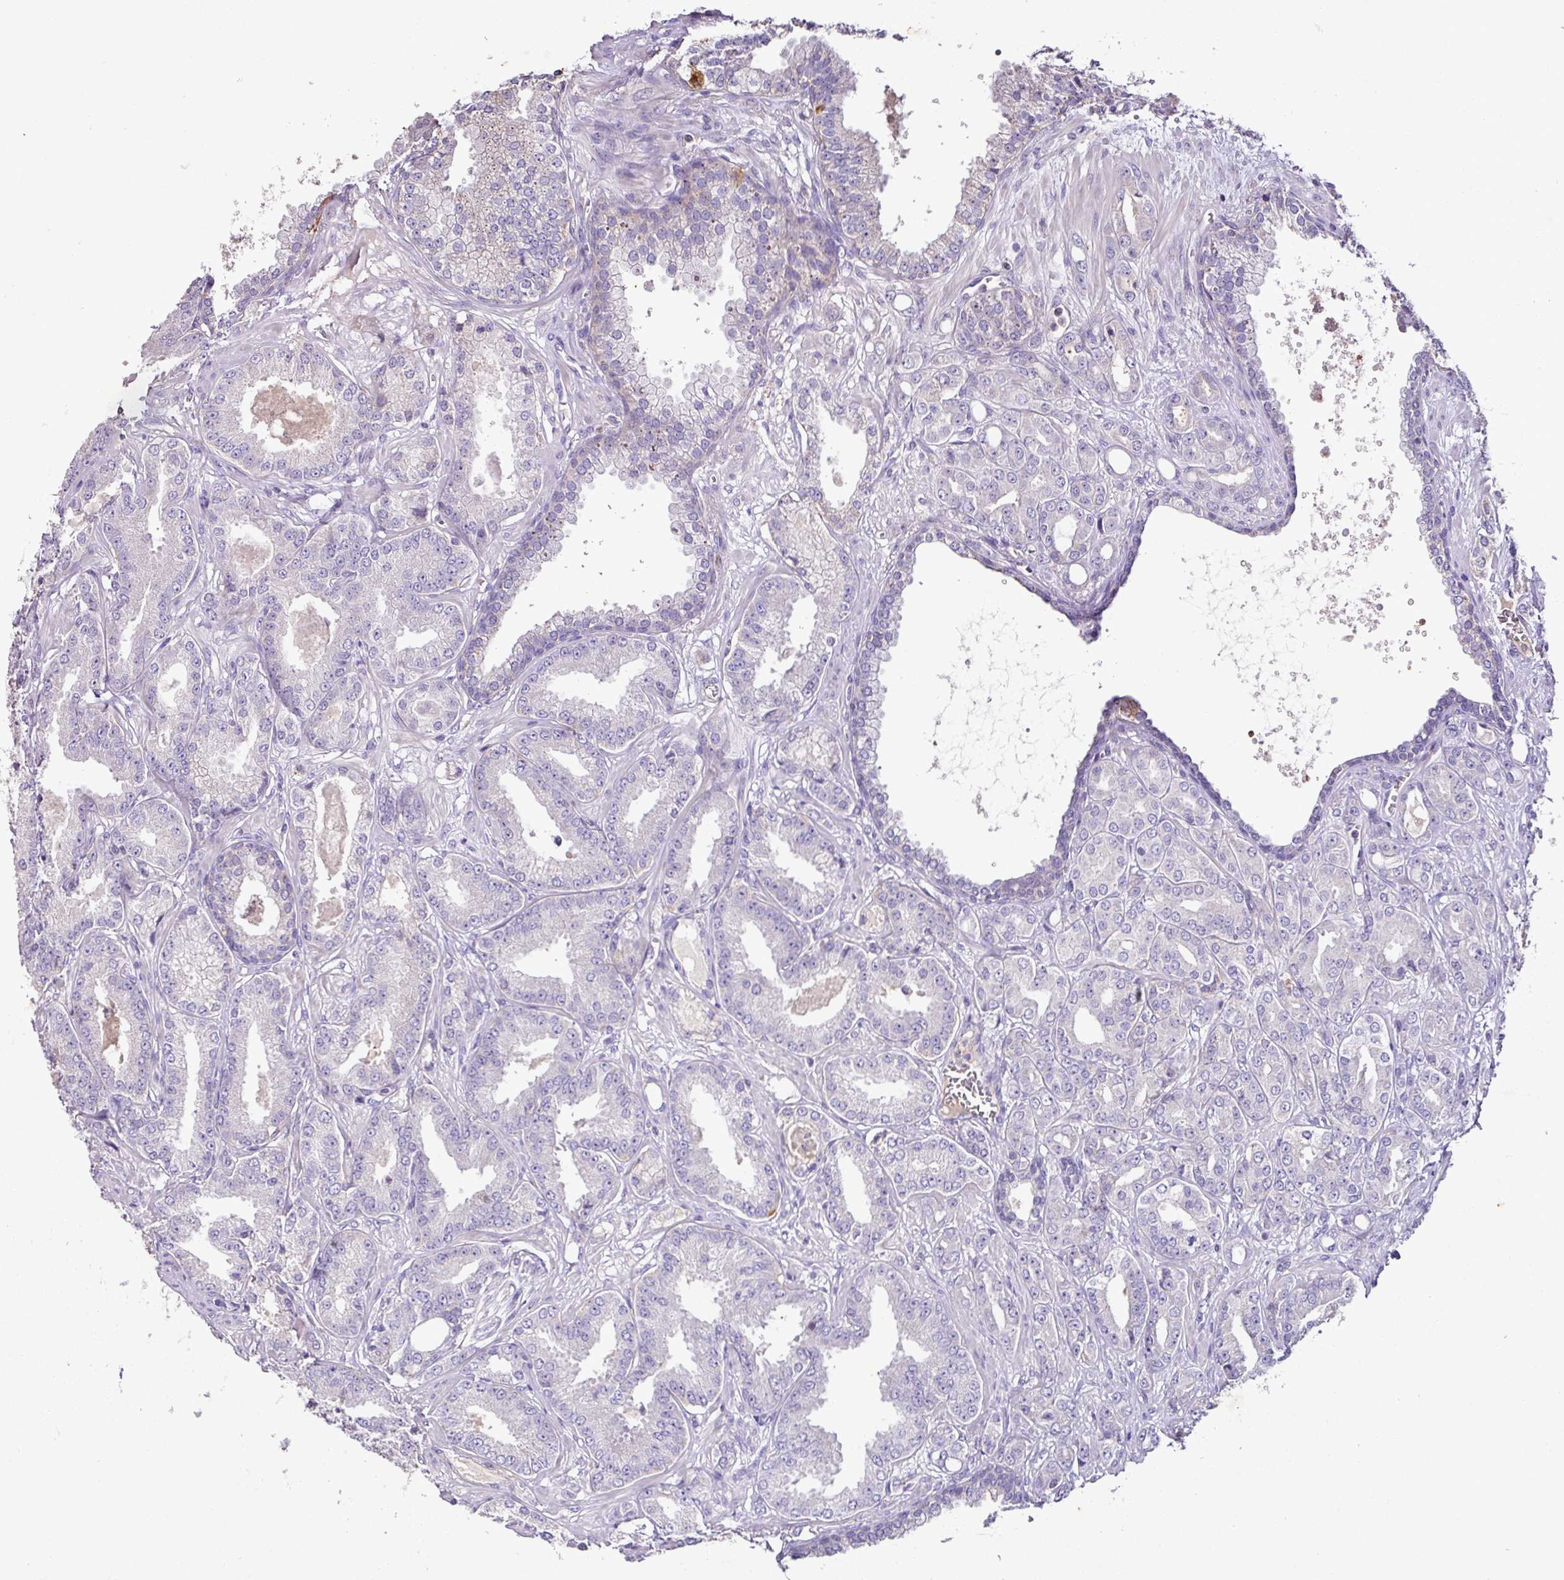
{"staining": {"intensity": "negative", "quantity": "none", "location": "none"}, "tissue": "prostate cancer", "cell_type": "Tumor cells", "image_type": "cancer", "snomed": [{"axis": "morphology", "description": "Adenocarcinoma, High grade"}, {"axis": "topography", "description": "Prostate"}], "caption": "Tumor cells are negative for brown protein staining in adenocarcinoma (high-grade) (prostate).", "gene": "AGR3", "patient": {"sex": "male", "age": 71}}